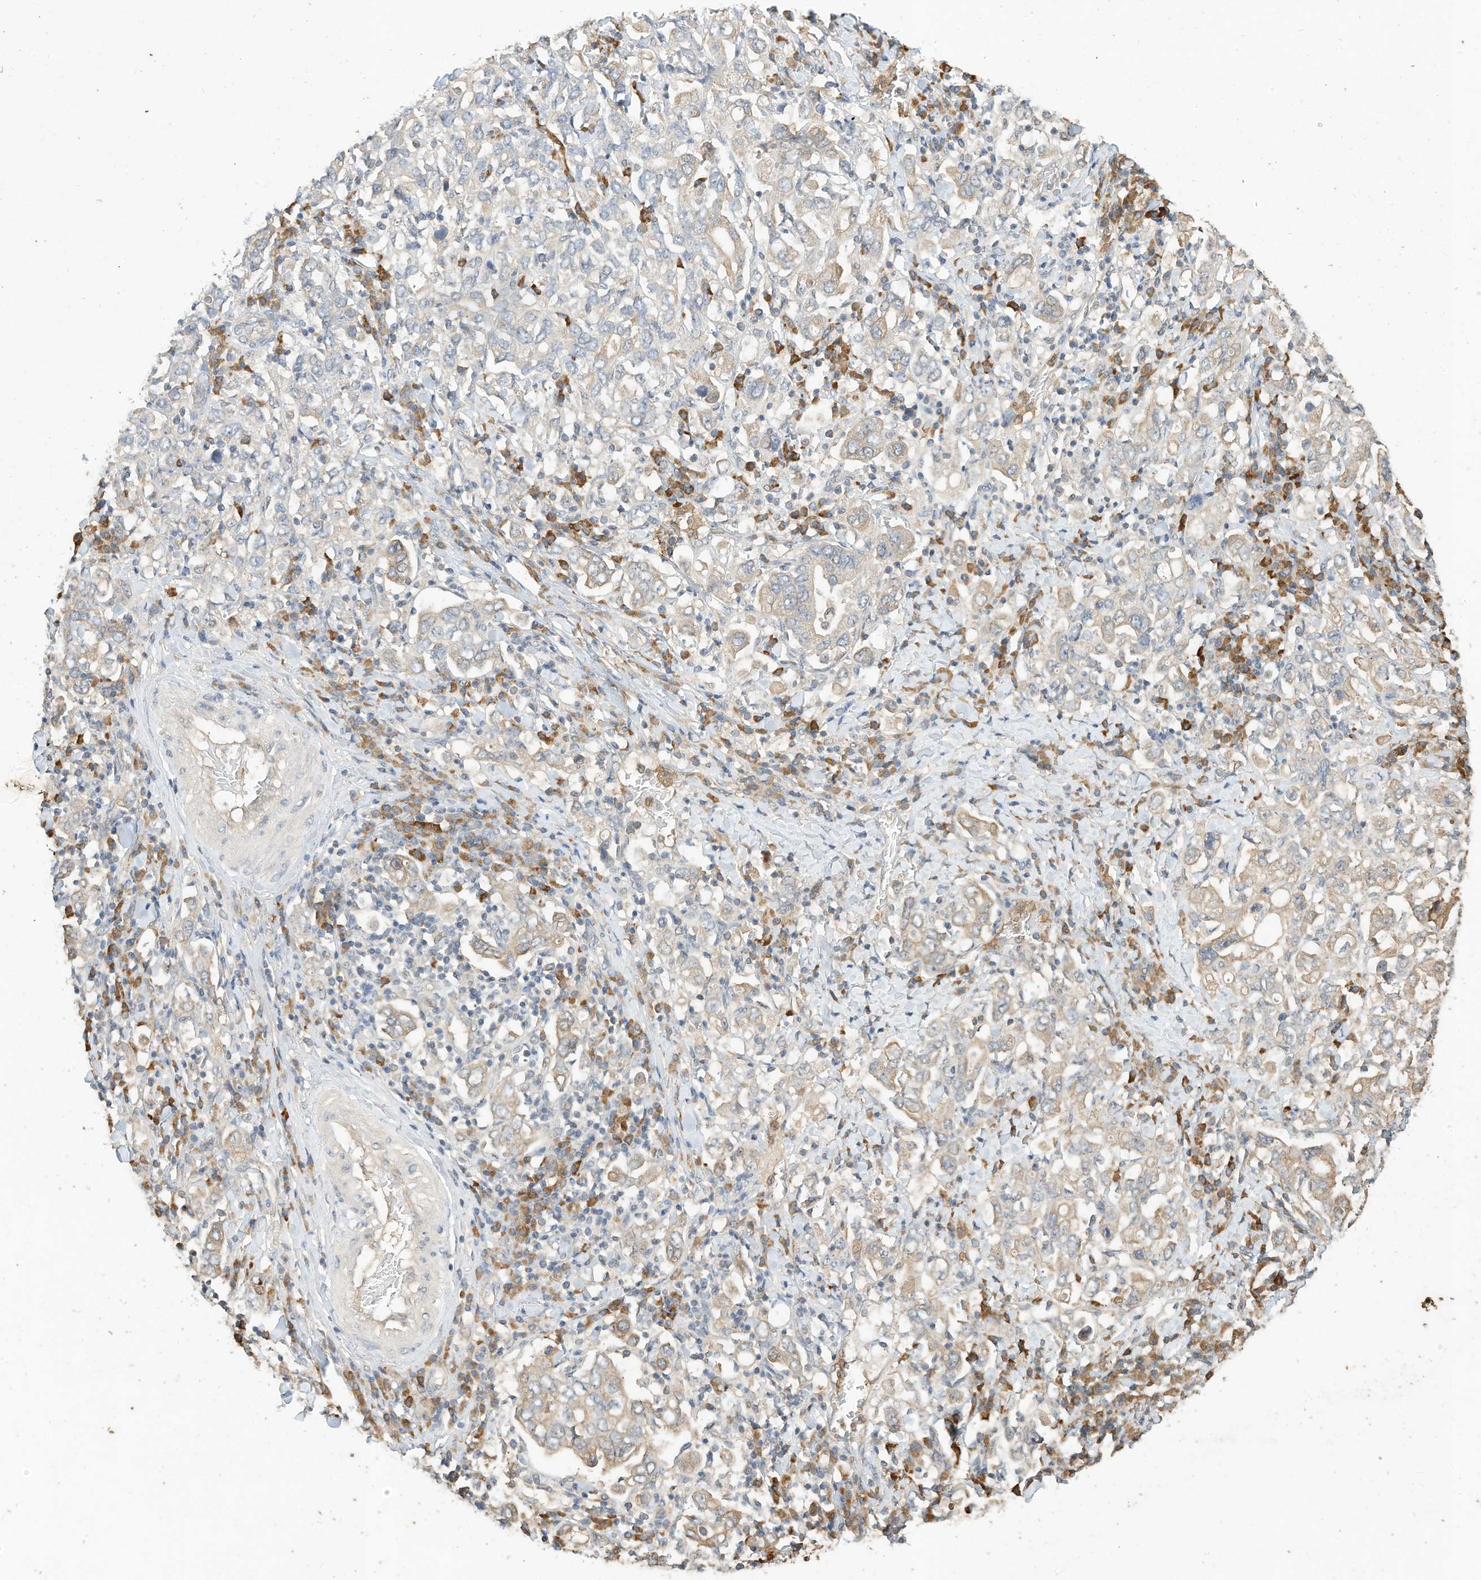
{"staining": {"intensity": "weak", "quantity": "25%-75%", "location": "cytoplasmic/membranous"}, "tissue": "stomach cancer", "cell_type": "Tumor cells", "image_type": "cancer", "snomed": [{"axis": "morphology", "description": "Adenocarcinoma, NOS"}, {"axis": "topography", "description": "Stomach, upper"}], "caption": "This is an image of immunohistochemistry staining of stomach adenocarcinoma, which shows weak positivity in the cytoplasmic/membranous of tumor cells.", "gene": "OFD1", "patient": {"sex": "male", "age": 62}}